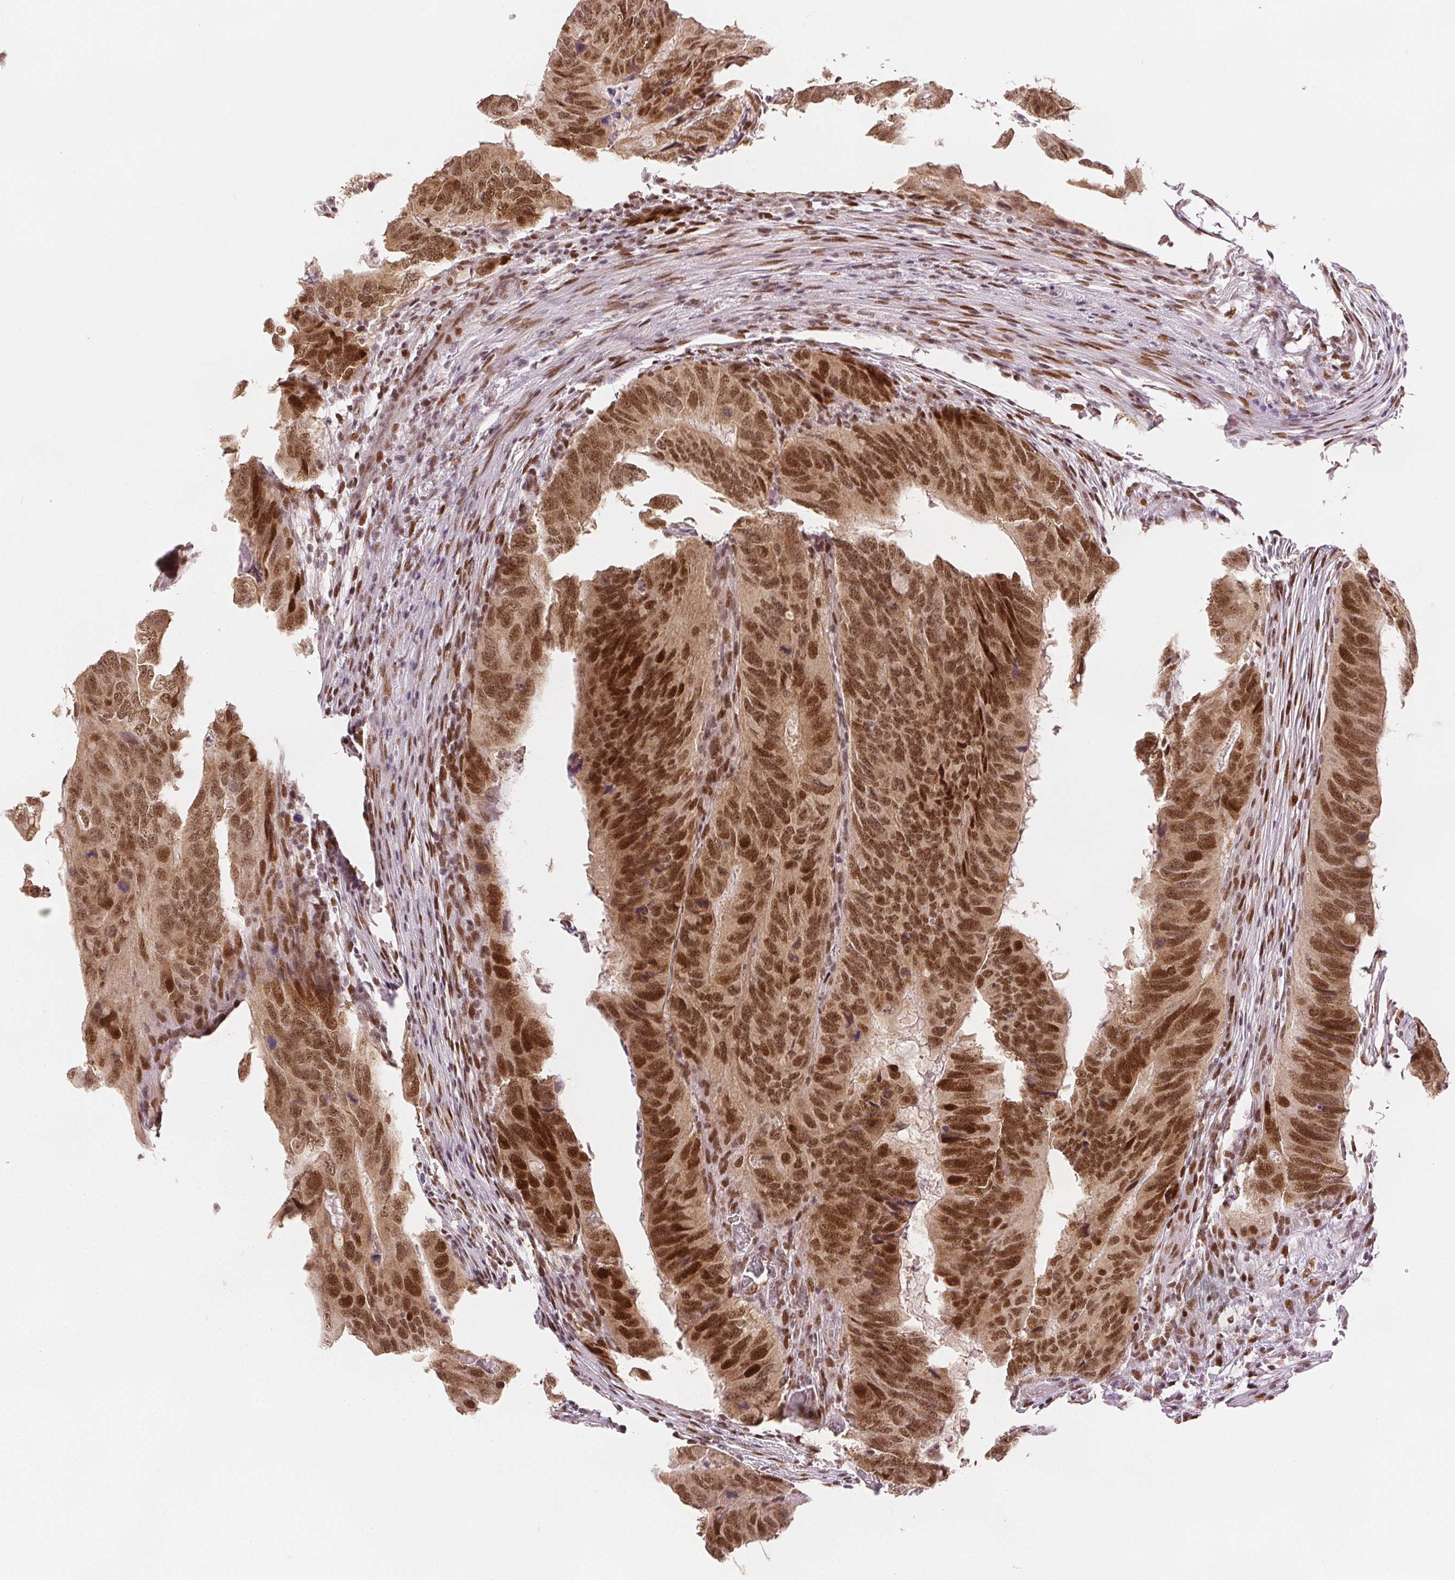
{"staining": {"intensity": "moderate", "quantity": ">75%", "location": "nuclear"}, "tissue": "colorectal cancer", "cell_type": "Tumor cells", "image_type": "cancer", "snomed": [{"axis": "morphology", "description": "Adenocarcinoma, NOS"}, {"axis": "topography", "description": "Colon"}], "caption": "The micrograph displays staining of colorectal adenocarcinoma, revealing moderate nuclear protein positivity (brown color) within tumor cells.", "gene": "ZNF703", "patient": {"sex": "male", "age": 79}}